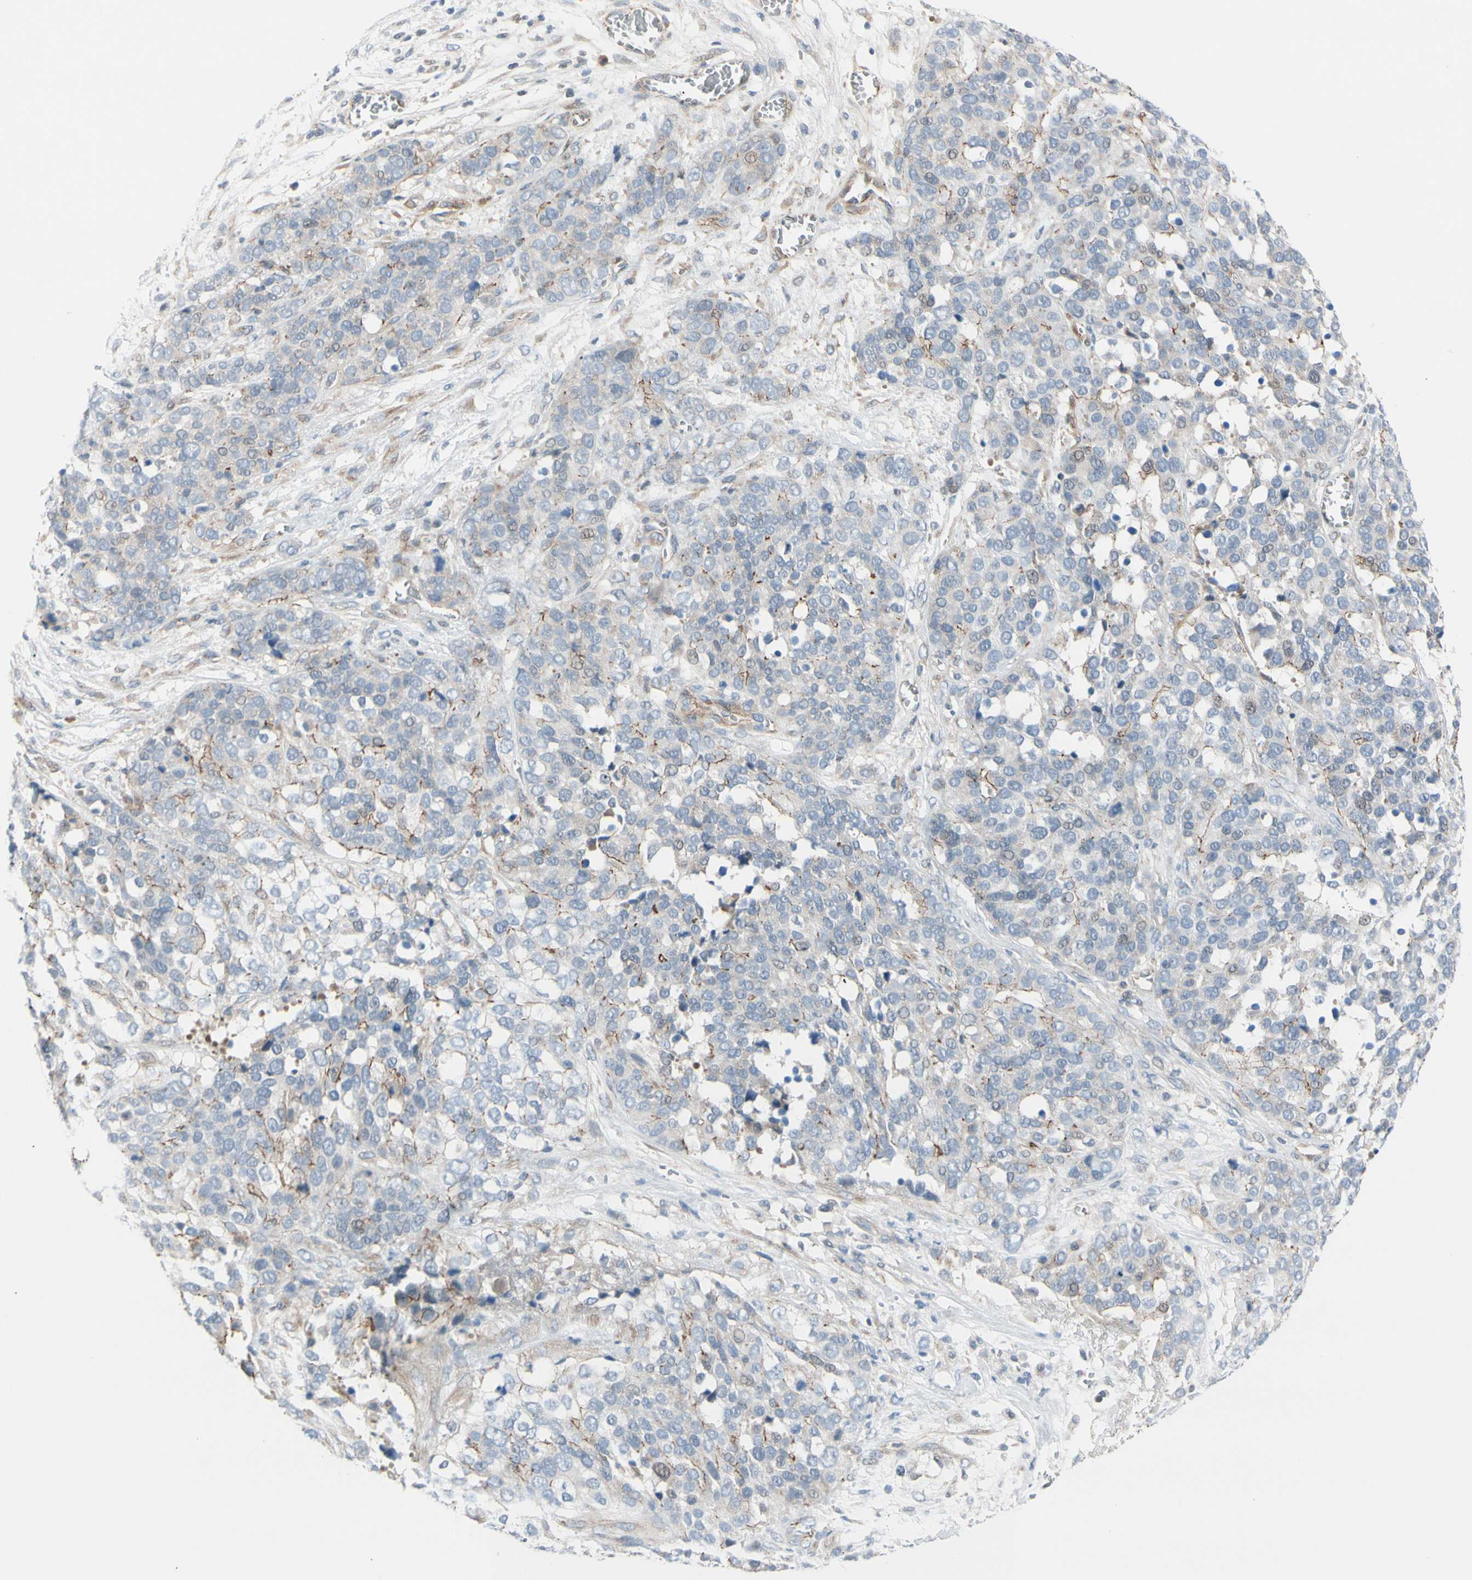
{"staining": {"intensity": "negative", "quantity": "none", "location": "none"}, "tissue": "ovarian cancer", "cell_type": "Tumor cells", "image_type": "cancer", "snomed": [{"axis": "morphology", "description": "Cystadenocarcinoma, serous, NOS"}, {"axis": "topography", "description": "Ovary"}], "caption": "IHC of serous cystadenocarcinoma (ovarian) displays no expression in tumor cells.", "gene": "TJP1", "patient": {"sex": "female", "age": 44}}